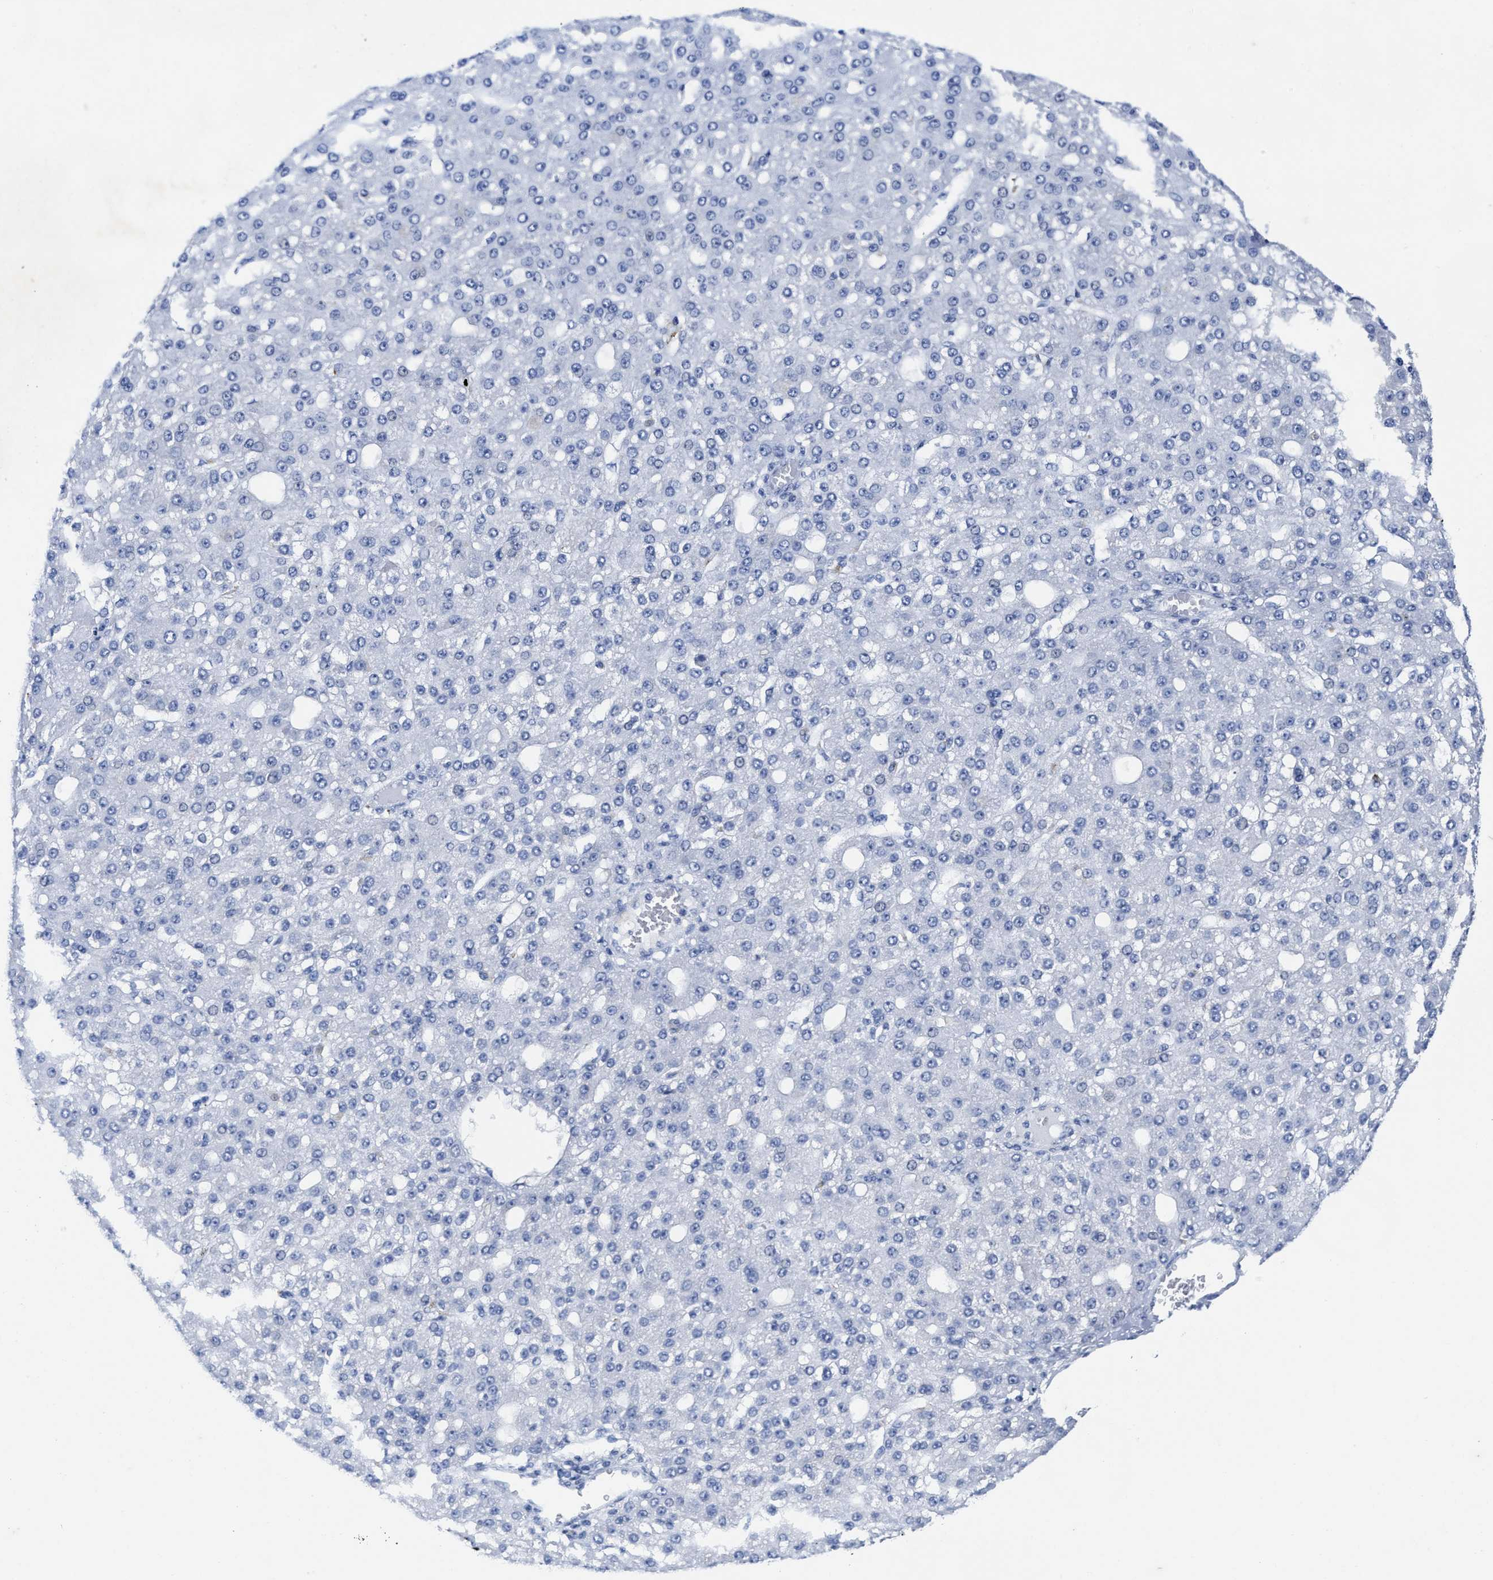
{"staining": {"intensity": "negative", "quantity": "none", "location": "none"}, "tissue": "liver cancer", "cell_type": "Tumor cells", "image_type": "cancer", "snomed": [{"axis": "morphology", "description": "Carcinoma, Hepatocellular, NOS"}, {"axis": "topography", "description": "Liver"}], "caption": "Liver cancer was stained to show a protein in brown. There is no significant positivity in tumor cells.", "gene": "TBRG4", "patient": {"sex": "male", "age": 67}}